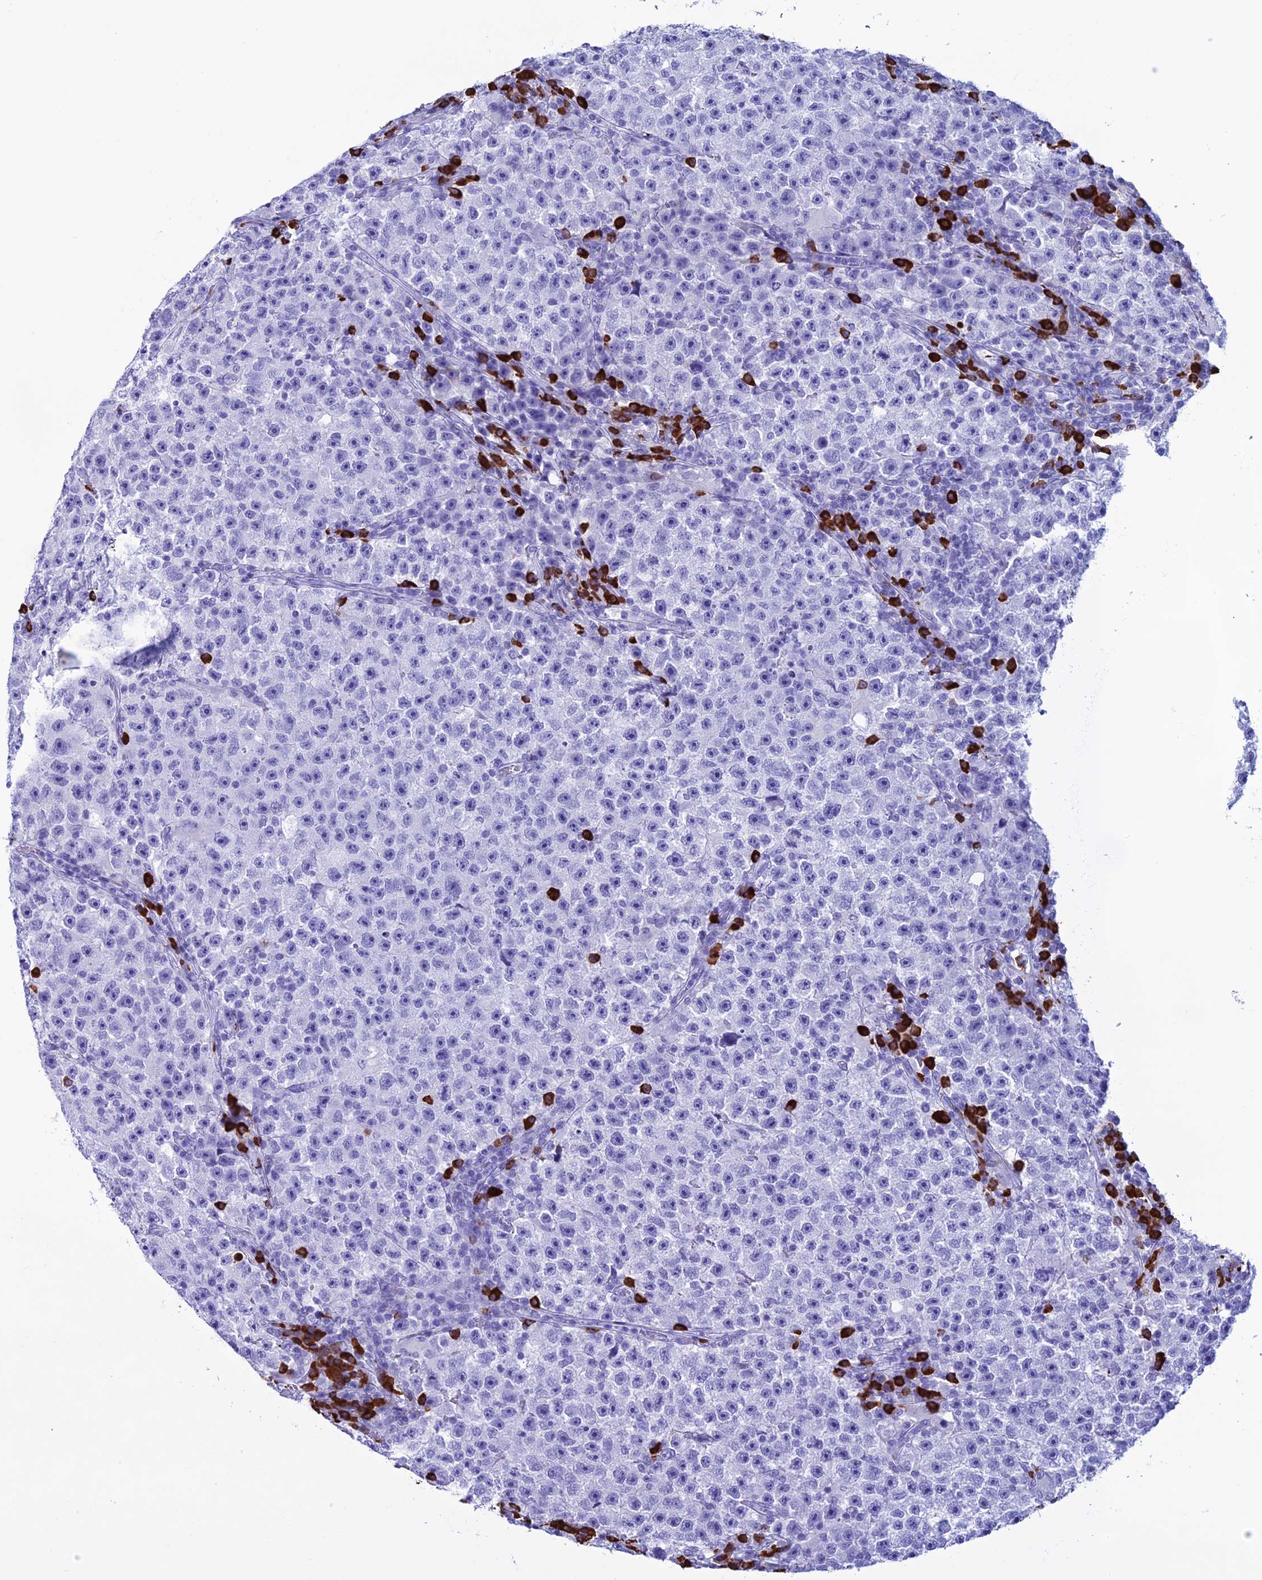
{"staining": {"intensity": "negative", "quantity": "none", "location": "none"}, "tissue": "testis cancer", "cell_type": "Tumor cells", "image_type": "cancer", "snomed": [{"axis": "morphology", "description": "Seminoma, NOS"}, {"axis": "topography", "description": "Testis"}], "caption": "There is no significant positivity in tumor cells of testis seminoma.", "gene": "MZB1", "patient": {"sex": "male", "age": 22}}